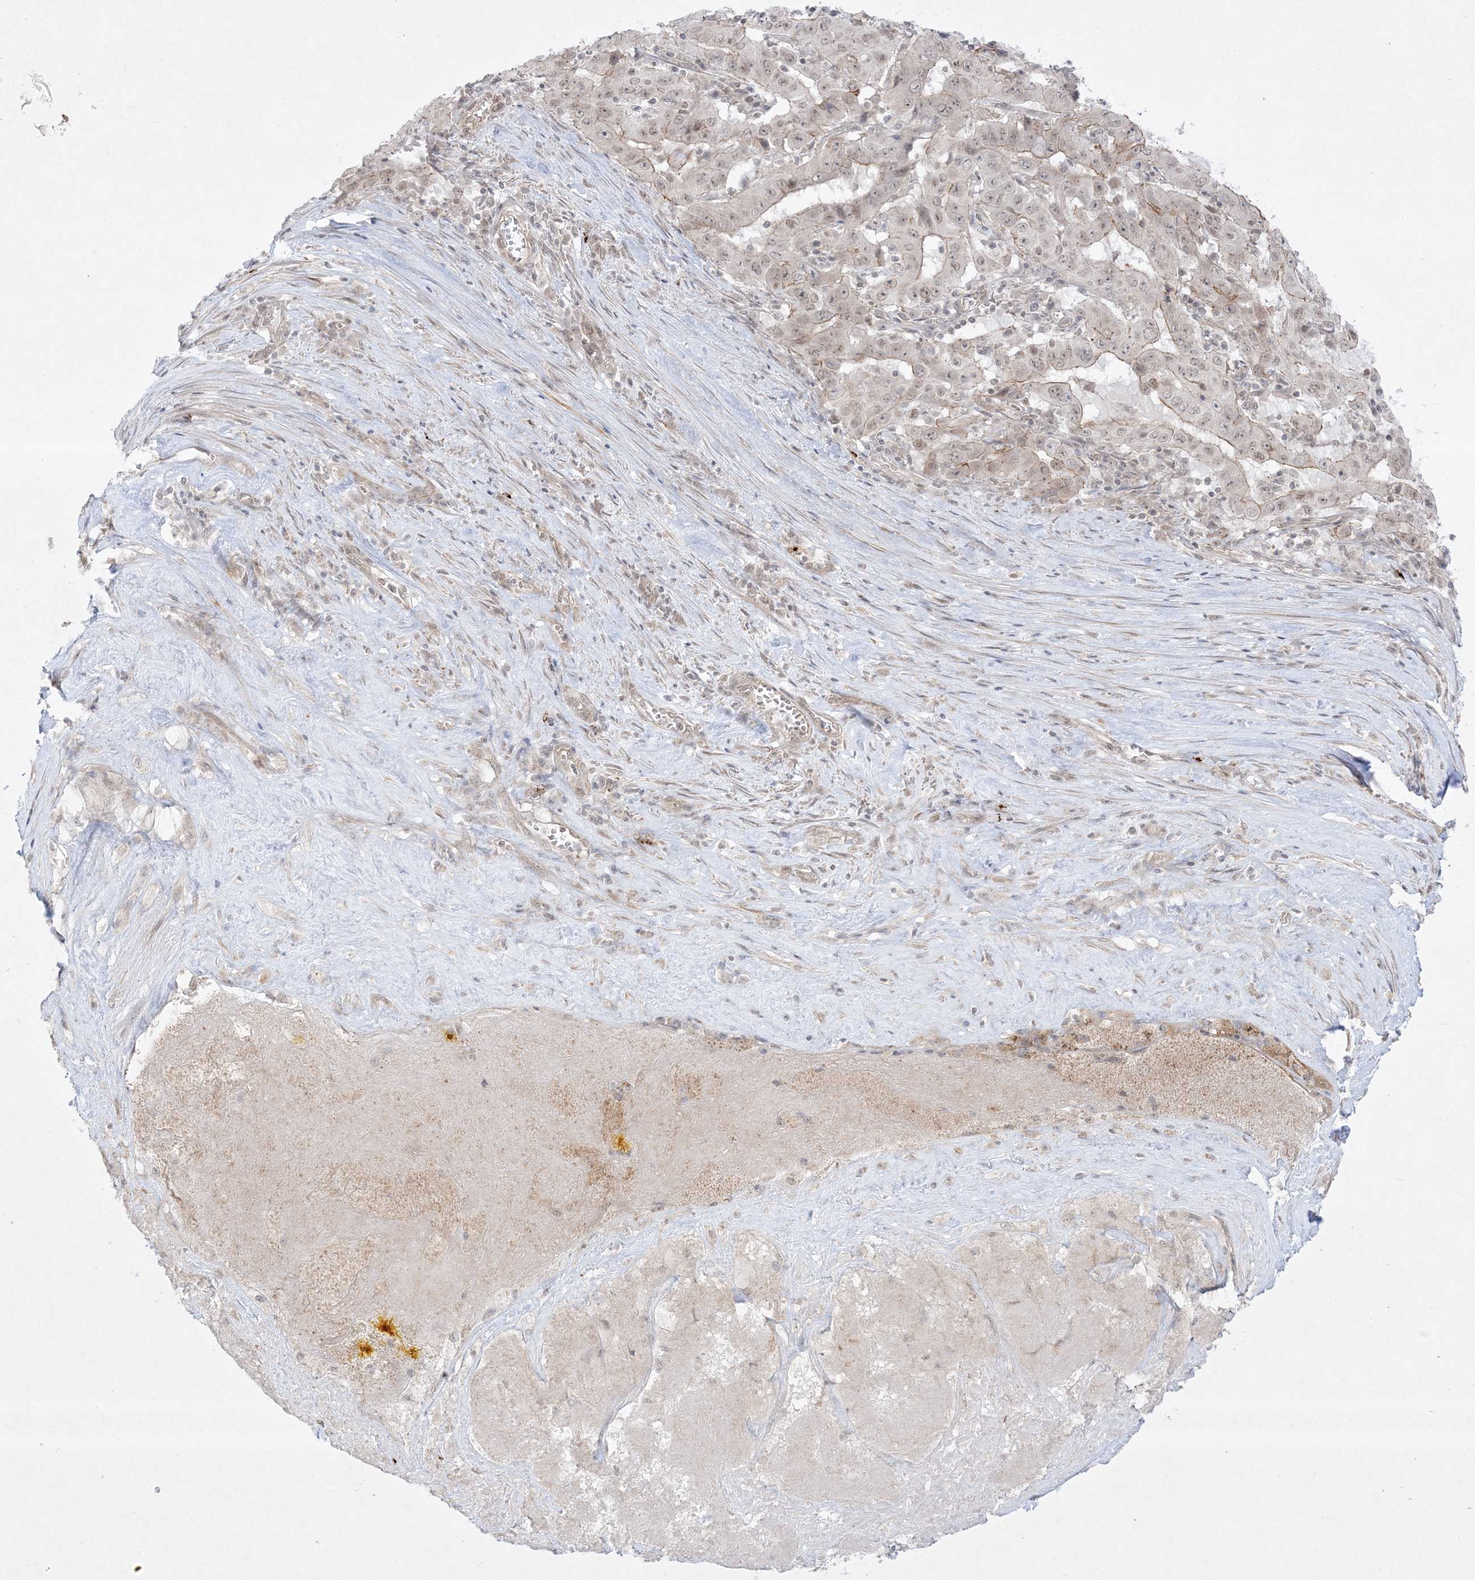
{"staining": {"intensity": "weak", "quantity": ">75%", "location": "nuclear"}, "tissue": "pancreatic cancer", "cell_type": "Tumor cells", "image_type": "cancer", "snomed": [{"axis": "morphology", "description": "Adenocarcinoma, NOS"}, {"axis": "topography", "description": "Pancreas"}], "caption": "This is an image of IHC staining of pancreatic cancer, which shows weak staining in the nuclear of tumor cells.", "gene": "PTK6", "patient": {"sex": "male", "age": 63}}